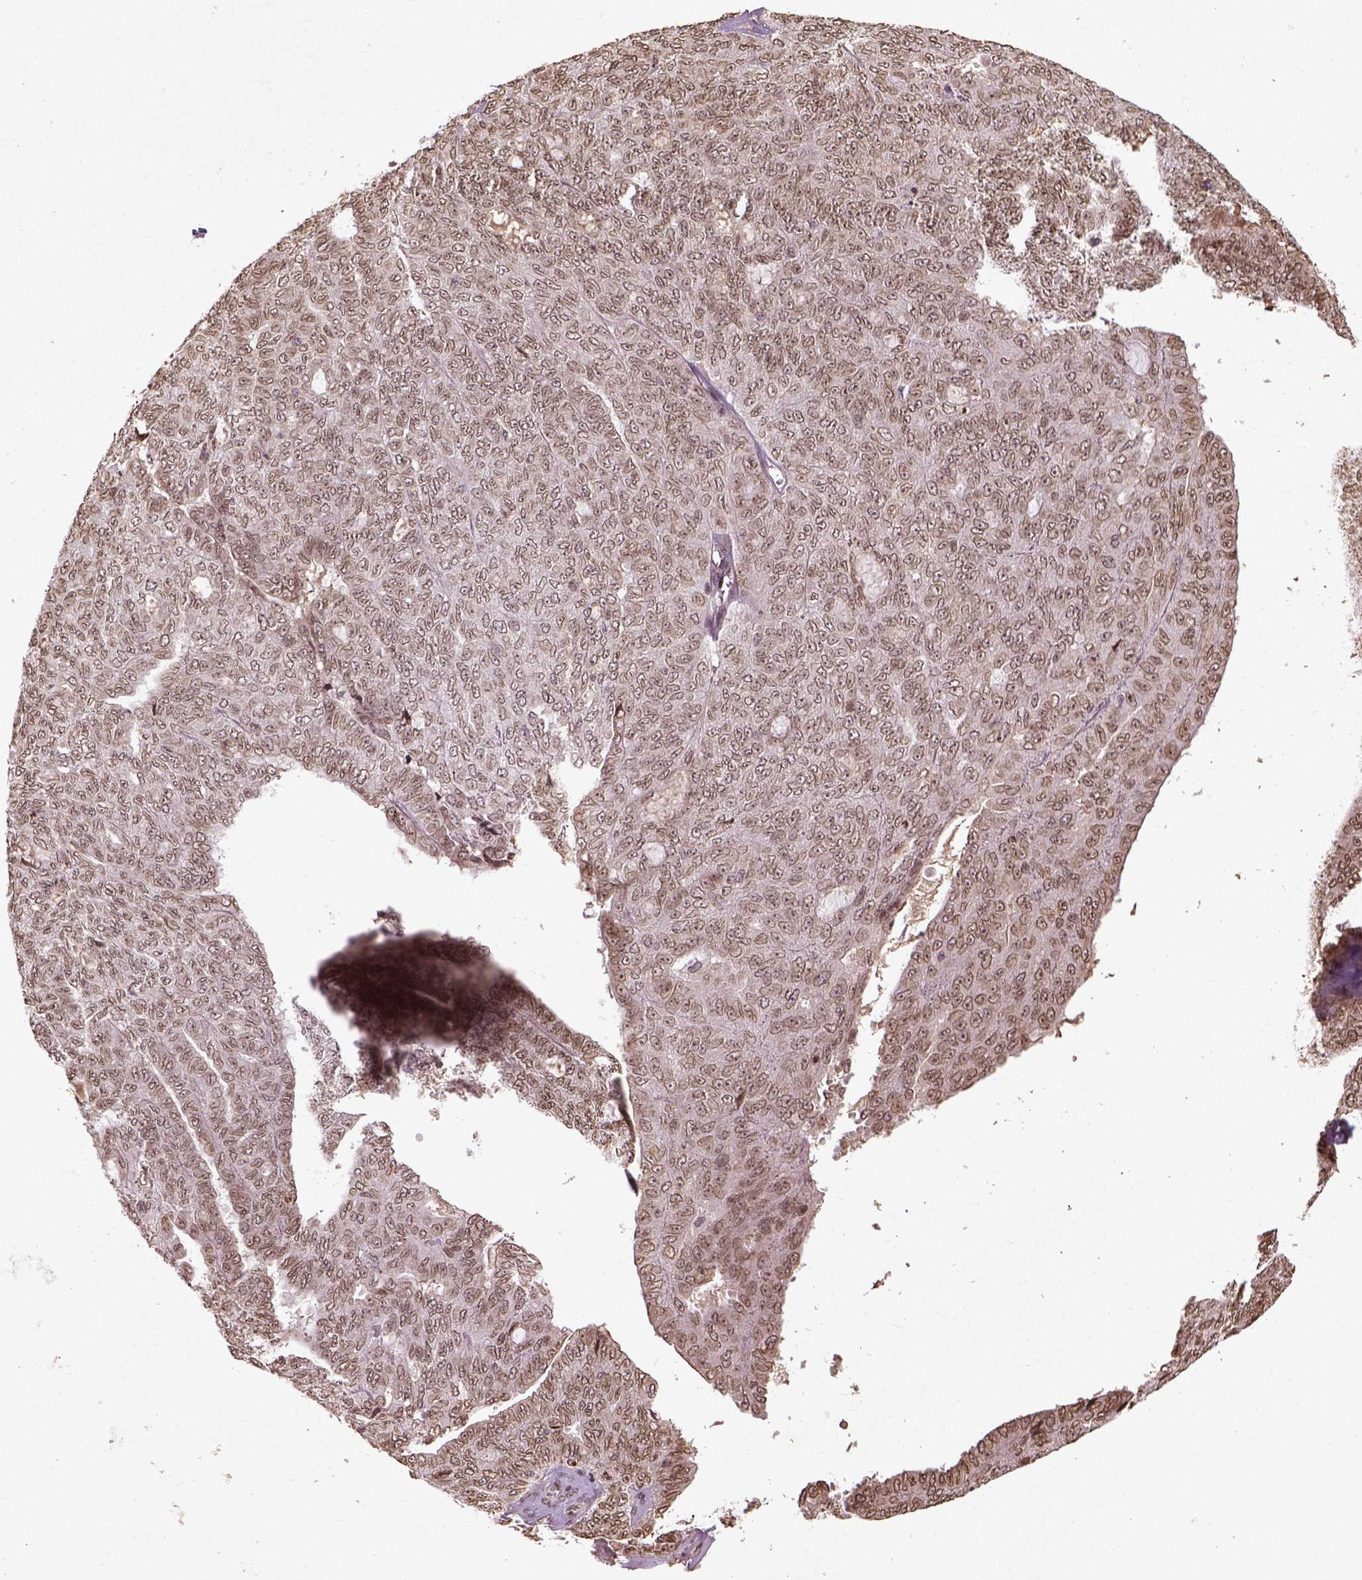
{"staining": {"intensity": "weak", "quantity": ">75%", "location": "nuclear"}, "tissue": "ovarian cancer", "cell_type": "Tumor cells", "image_type": "cancer", "snomed": [{"axis": "morphology", "description": "Cystadenocarcinoma, serous, NOS"}, {"axis": "topography", "description": "Ovary"}], "caption": "Human serous cystadenocarcinoma (ovarian) stained for a protein (brown) displays weak nuclear positive staining in about >75% of tumor cells.", "gene": "BANF1", "patient": {"sex": "female", "age": 71}}